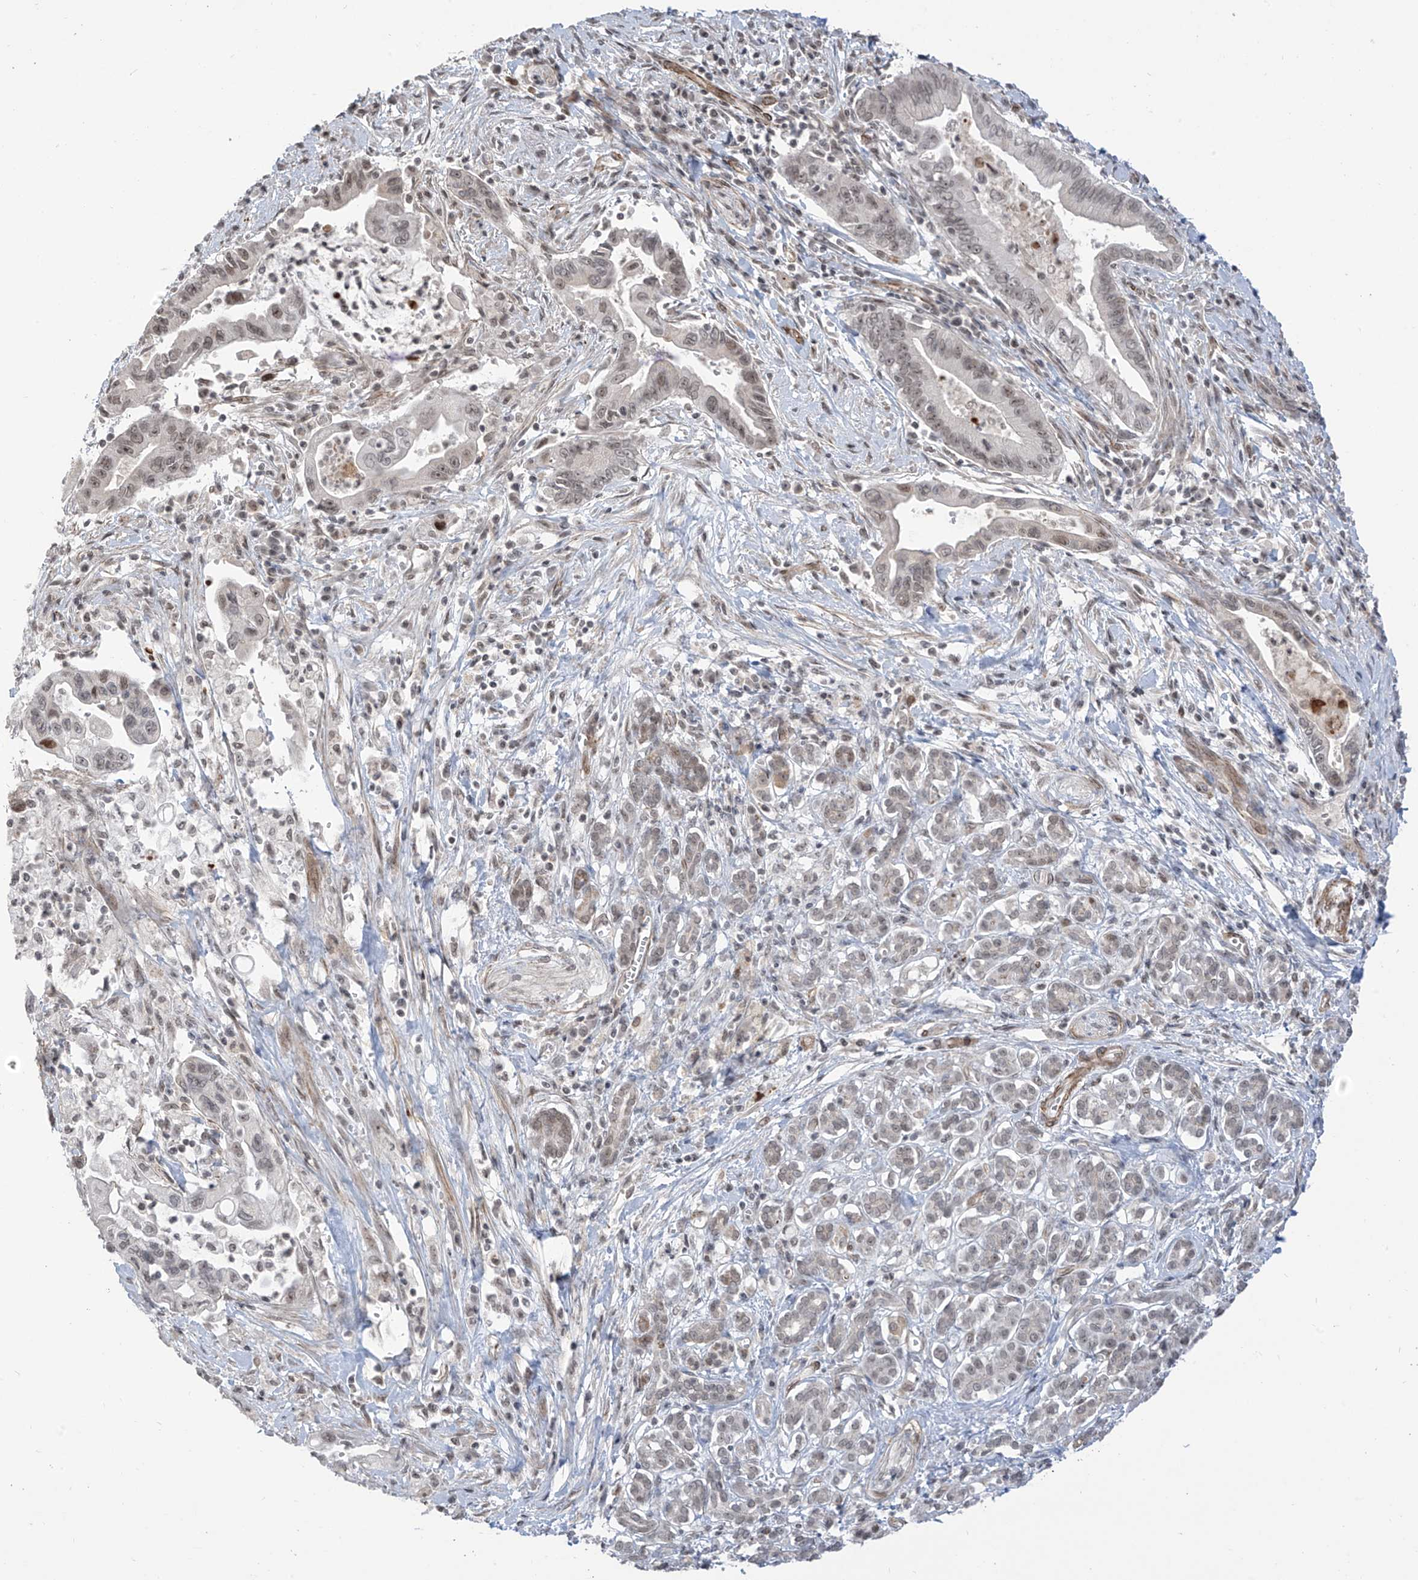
{"staining": {"intensity": "weak", "quantity": ">75%", "location": "nuclear"}, "tissue": "pancreatic cancer", "cell_type": "Tumor cells", "image_type": "cancer", "snomed": [{"axis": "morphology", "description": "Adenocarcinoma, NOS"}, {"axis": "topography", "description": "Pancreas"}], "caption": "Immunohistochemistry (IHC) micrograph of neoplastic tissue: pancreatic adenocarcinoma stained using immunohistochemistry (IHC) shows low levels of weak protein expression localized specifically in the nuclear of tumor cells, appearing as a nuclear brown color.", "gene": "METAP1D", "patient": {"sex": "male", "age": 78}}